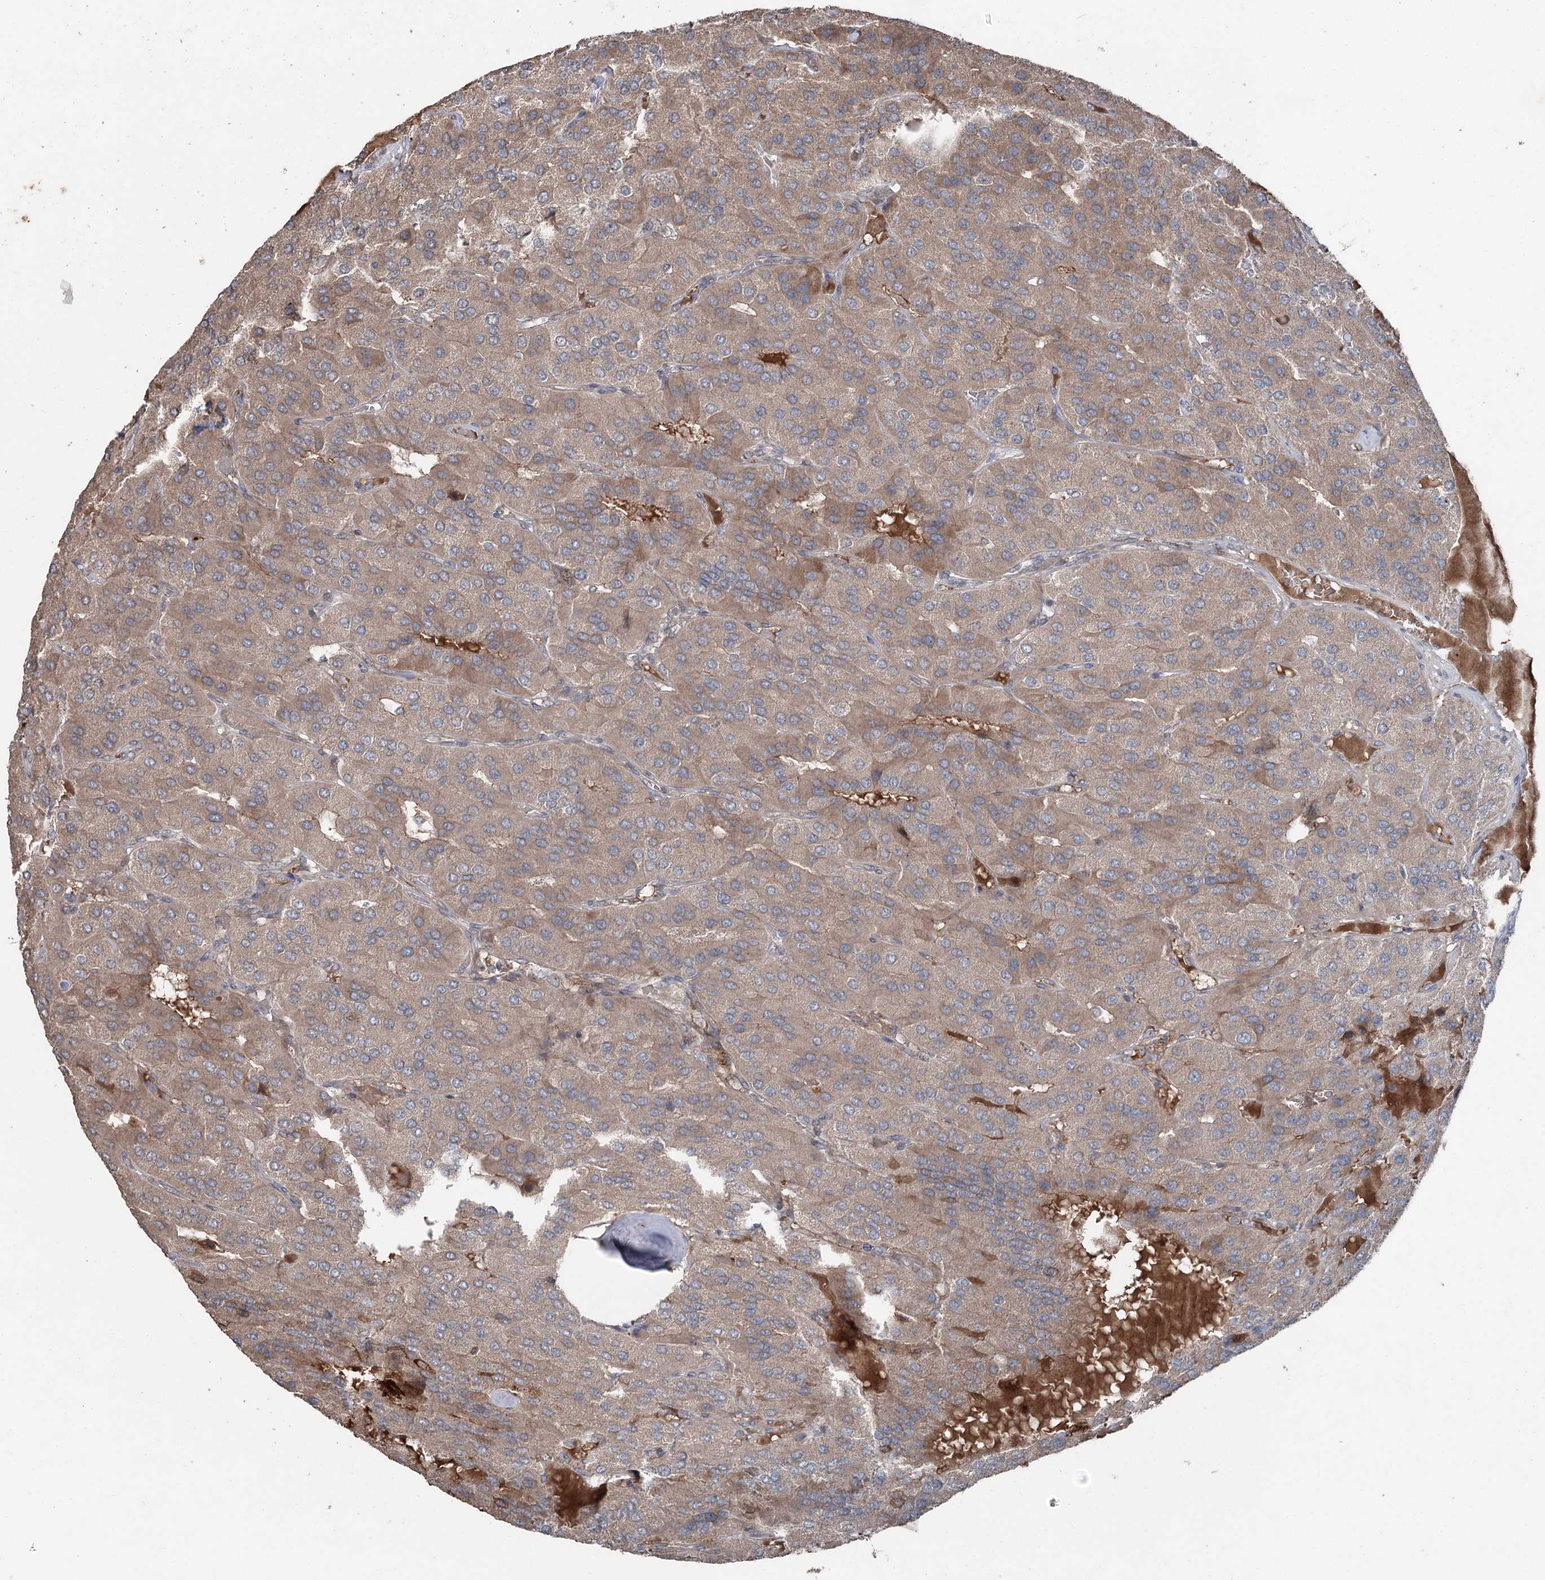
{"staining": {"intensity": "weak", "quantity": ">75%", "location": "cytoplasmic/membranous"}, "tissue": "parathyroid gland", "cell_type": "Glandular cells", "image_type": "normal", "snomed": [{"axis": "morphology", "description": "Normal tissue, NOS"}, {"axis": "morphology", "description": "Adenoma, NOS"}, {"axis": "topography", "description": "Parathyroid gland"}], "caption": "The micrograph reveals staining of normal parathyroid gland, revealing weak cytoplasmic/membranous protein expression (brown color) within glandular cells.", "gene": "MAPK8IP2", "patient": {"sex": "female", "age": 86}}